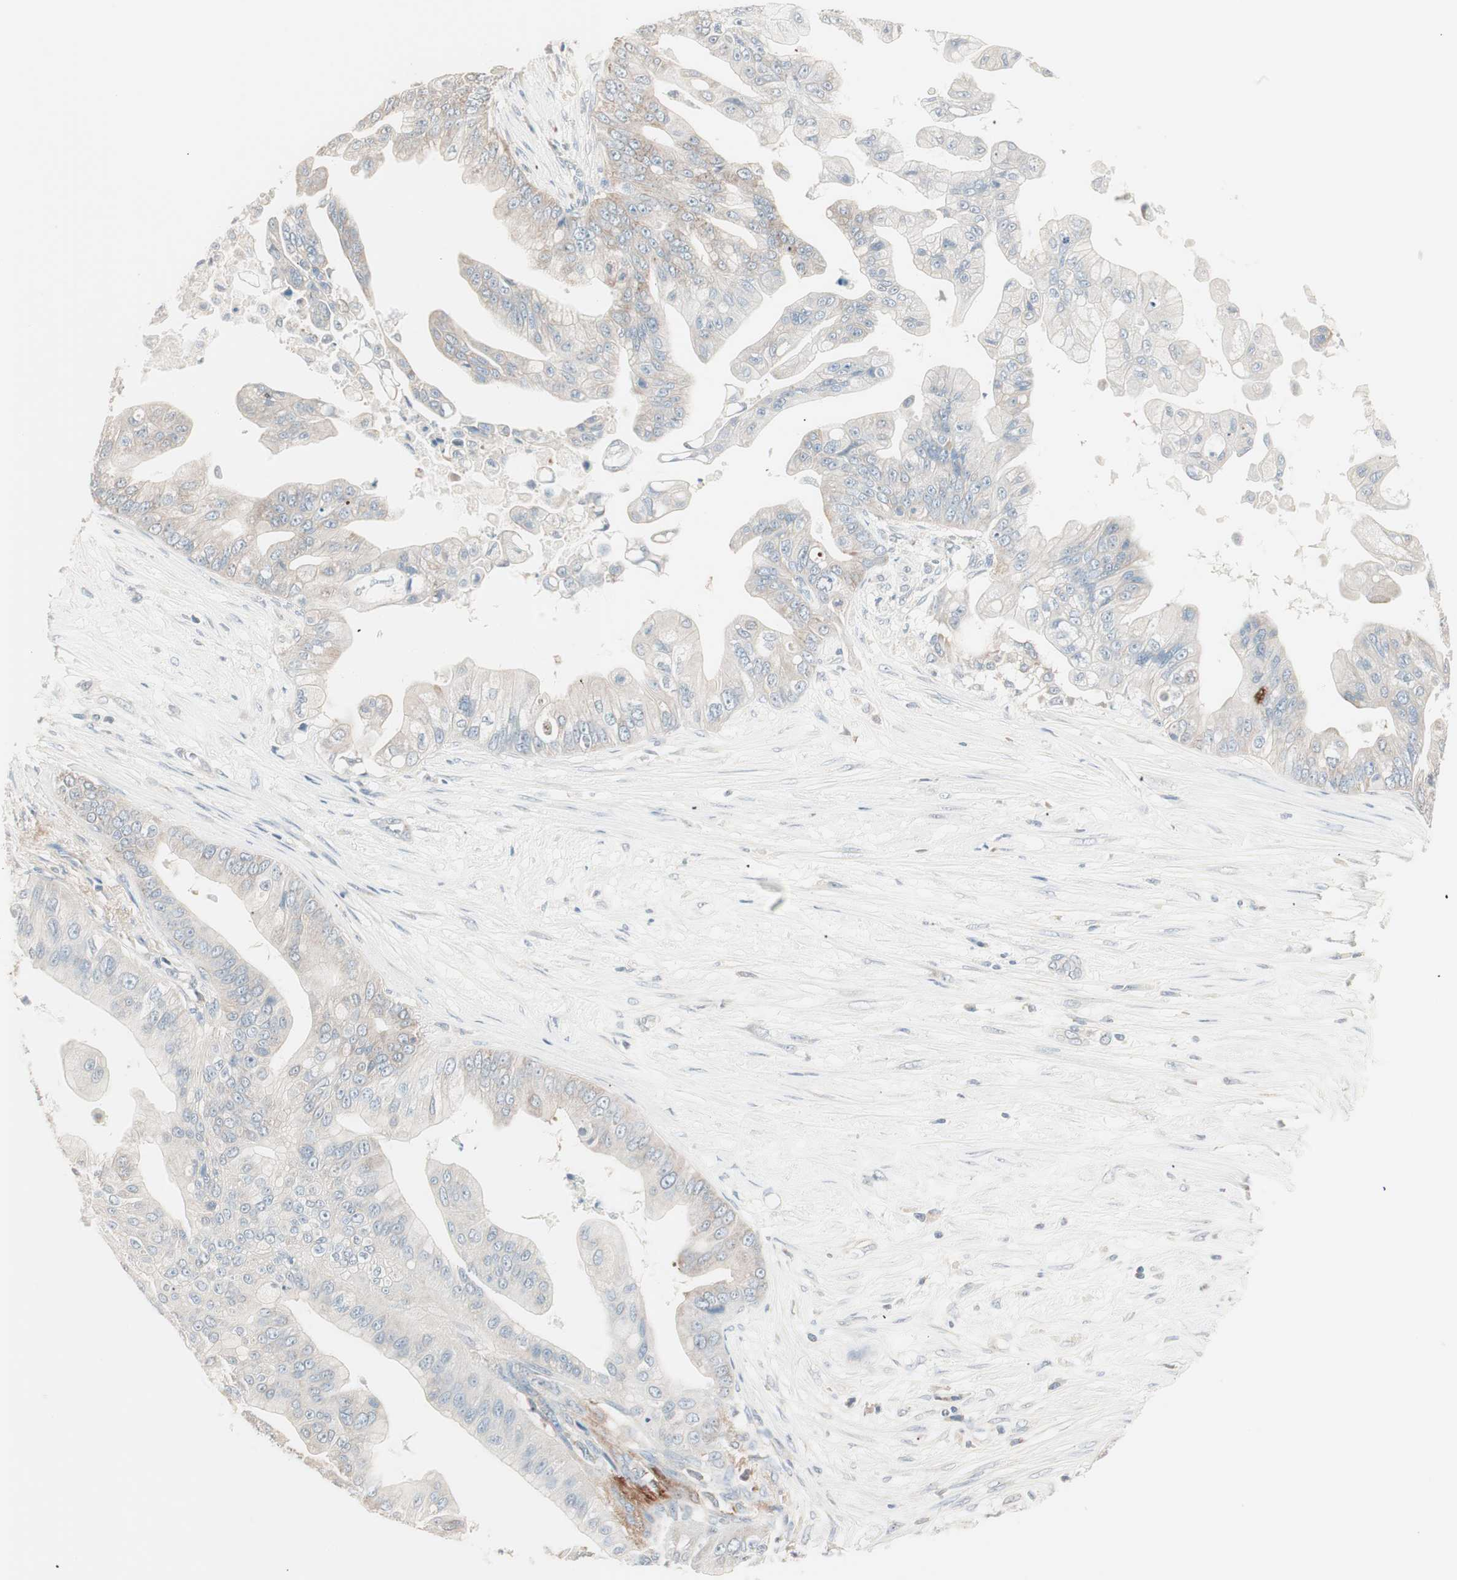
{"staining": {"intensity": "weak", "quantity": "25%-75%", "location": "cytoplasmic/membranous"}, "tissue": "pancreatic cancer", "cell_type": "Tumor cells", "image_type": "cancer", "snomed": [{"axis": "morphology", "description": "Adenocarcinoma, NOS"}, {"axis": "topography", "description": "Pancreas"}], "caption": "Protein analysis of pancreatic cancer (adenocarcinoma) tissue demonstrates weak cytoplasmic/membranous expression in approximately 25%-75% of tumor cells.", "gene": "RAD54B", "patient": {"sex": "female", "age": 75}}